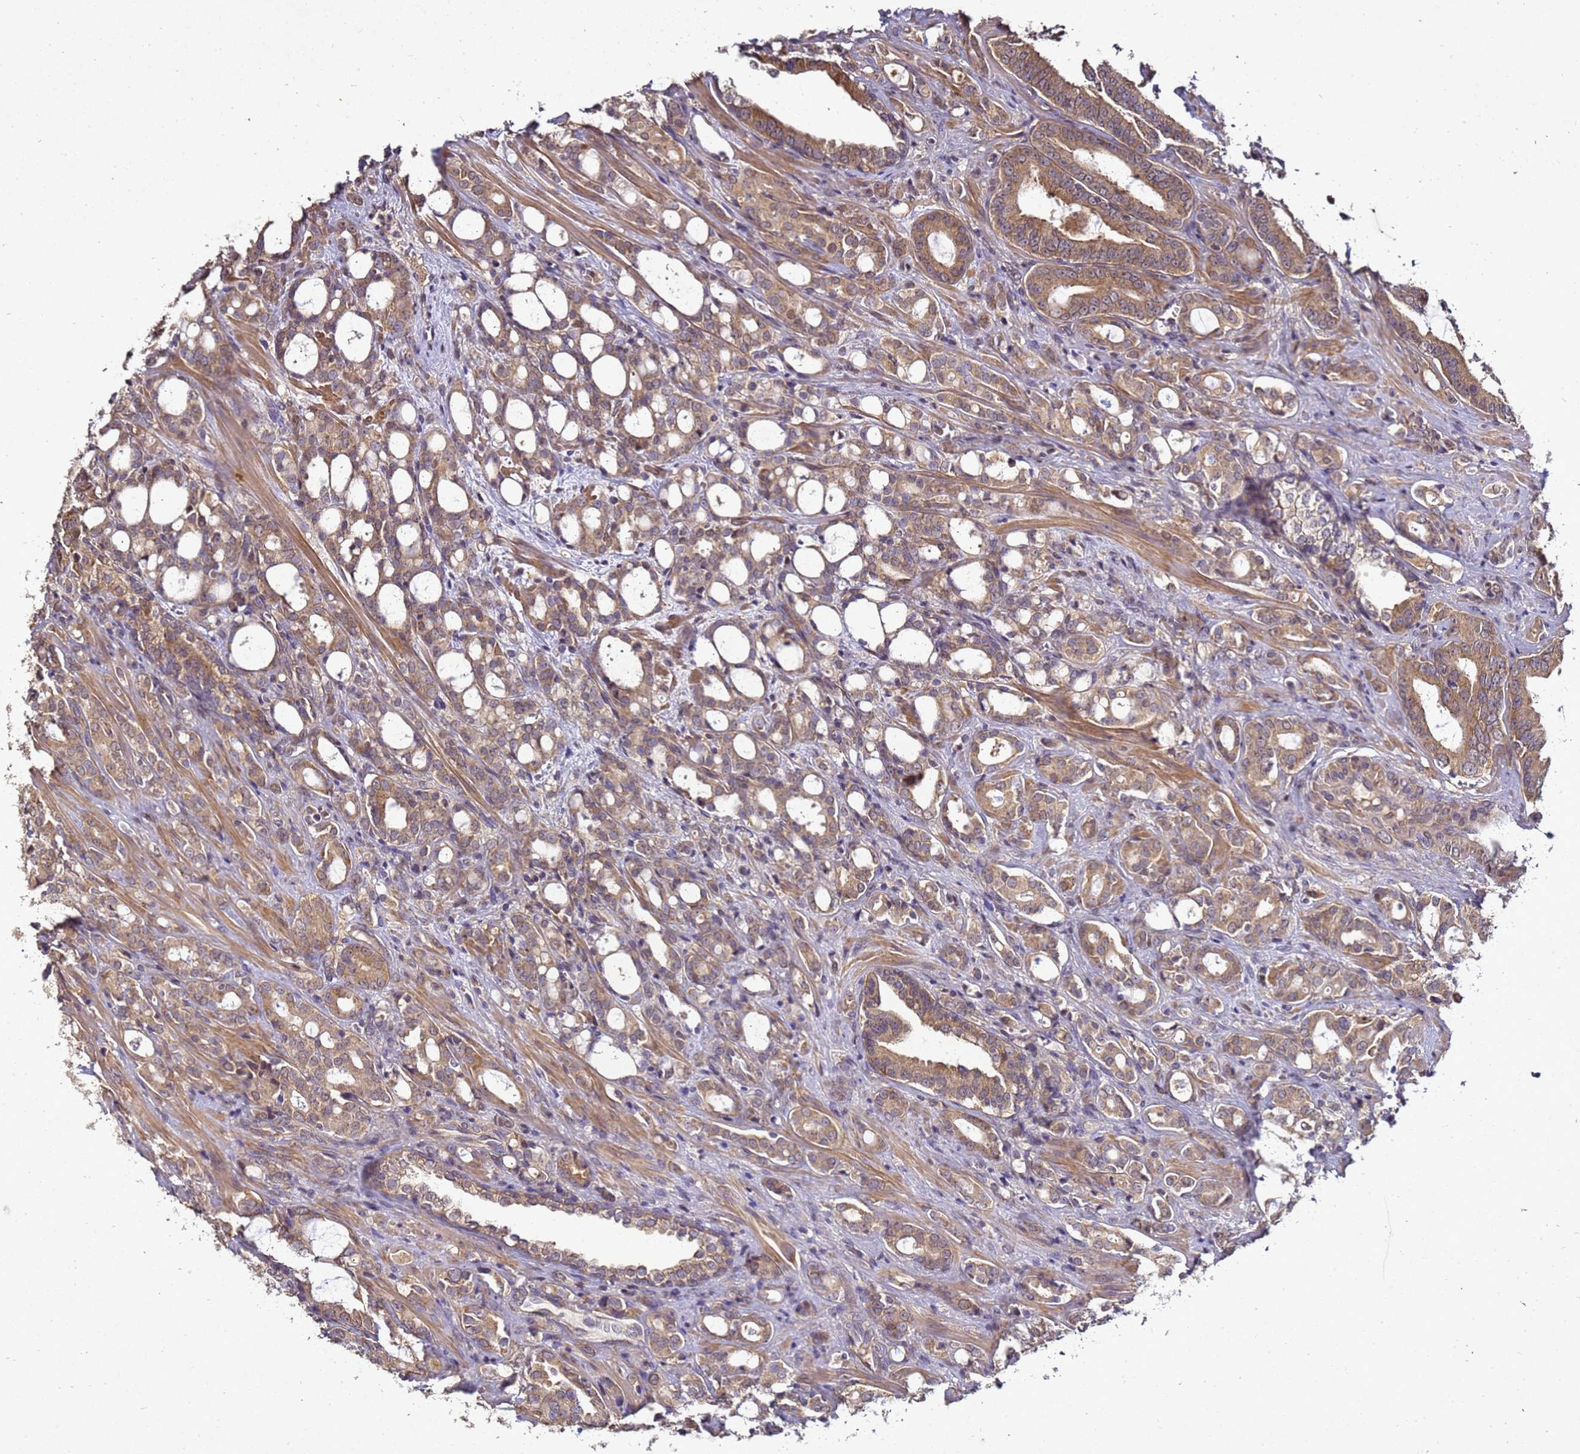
{"staining": {"intensity": "moderate", "quantity": ">75%", "location": "cytoplasmic/membranous"}, "tissue": "prostate cancer", "cell_type": "Tumor cells", "image_type": "cancer", "snomed": [{"axis": "morphology", "description": "Adenocarcinoma, High grade"}, {"axis": "topography", "description": "Prostate"}], "caption": "DAB (3,3'-diaminobenzidine) immunohistochemical staining of human prostate cancer demonstrates moderate cytoplasmic/membranous protein expression in approximately >75% of tumor cells.", "gene": "ANKRD17", "patient": {"sex": "male", "age": 72}}